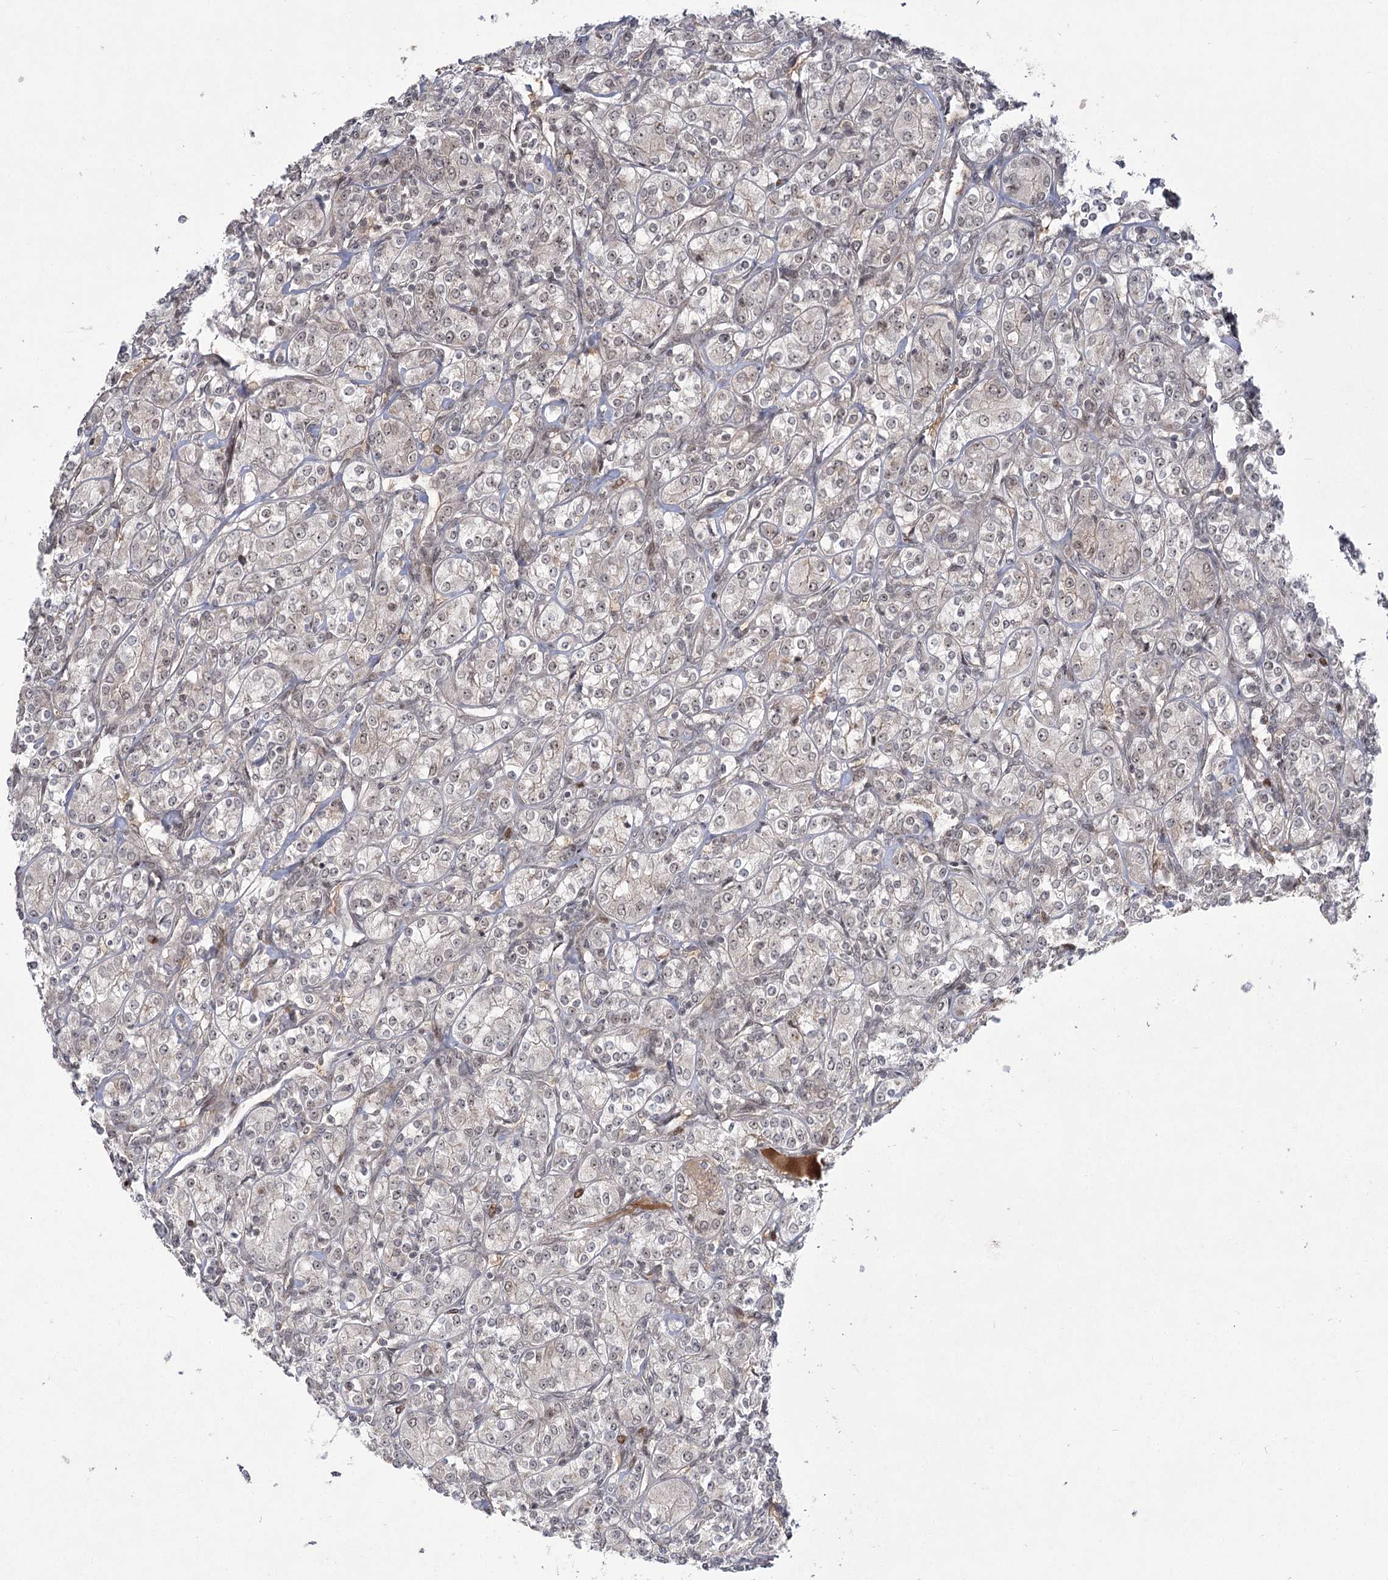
{"staining": {"intensity": "negative", "quantity": "none", "location": "none"}, "tissue": "renal cancer", "cell_type": "Tumor cells", "image_type": "cancer", "snomed": [{"axis": "morphology", "description": "Adenocarcinoma, NOS"}, {"axis": "topography", "description": "Kidney"}], "caption": "Human renal cancer stained for a protein using IHC shows no expression in tumor cells.", "gene": "HELQ", "patient": {"sex": "male", "age": 77}}